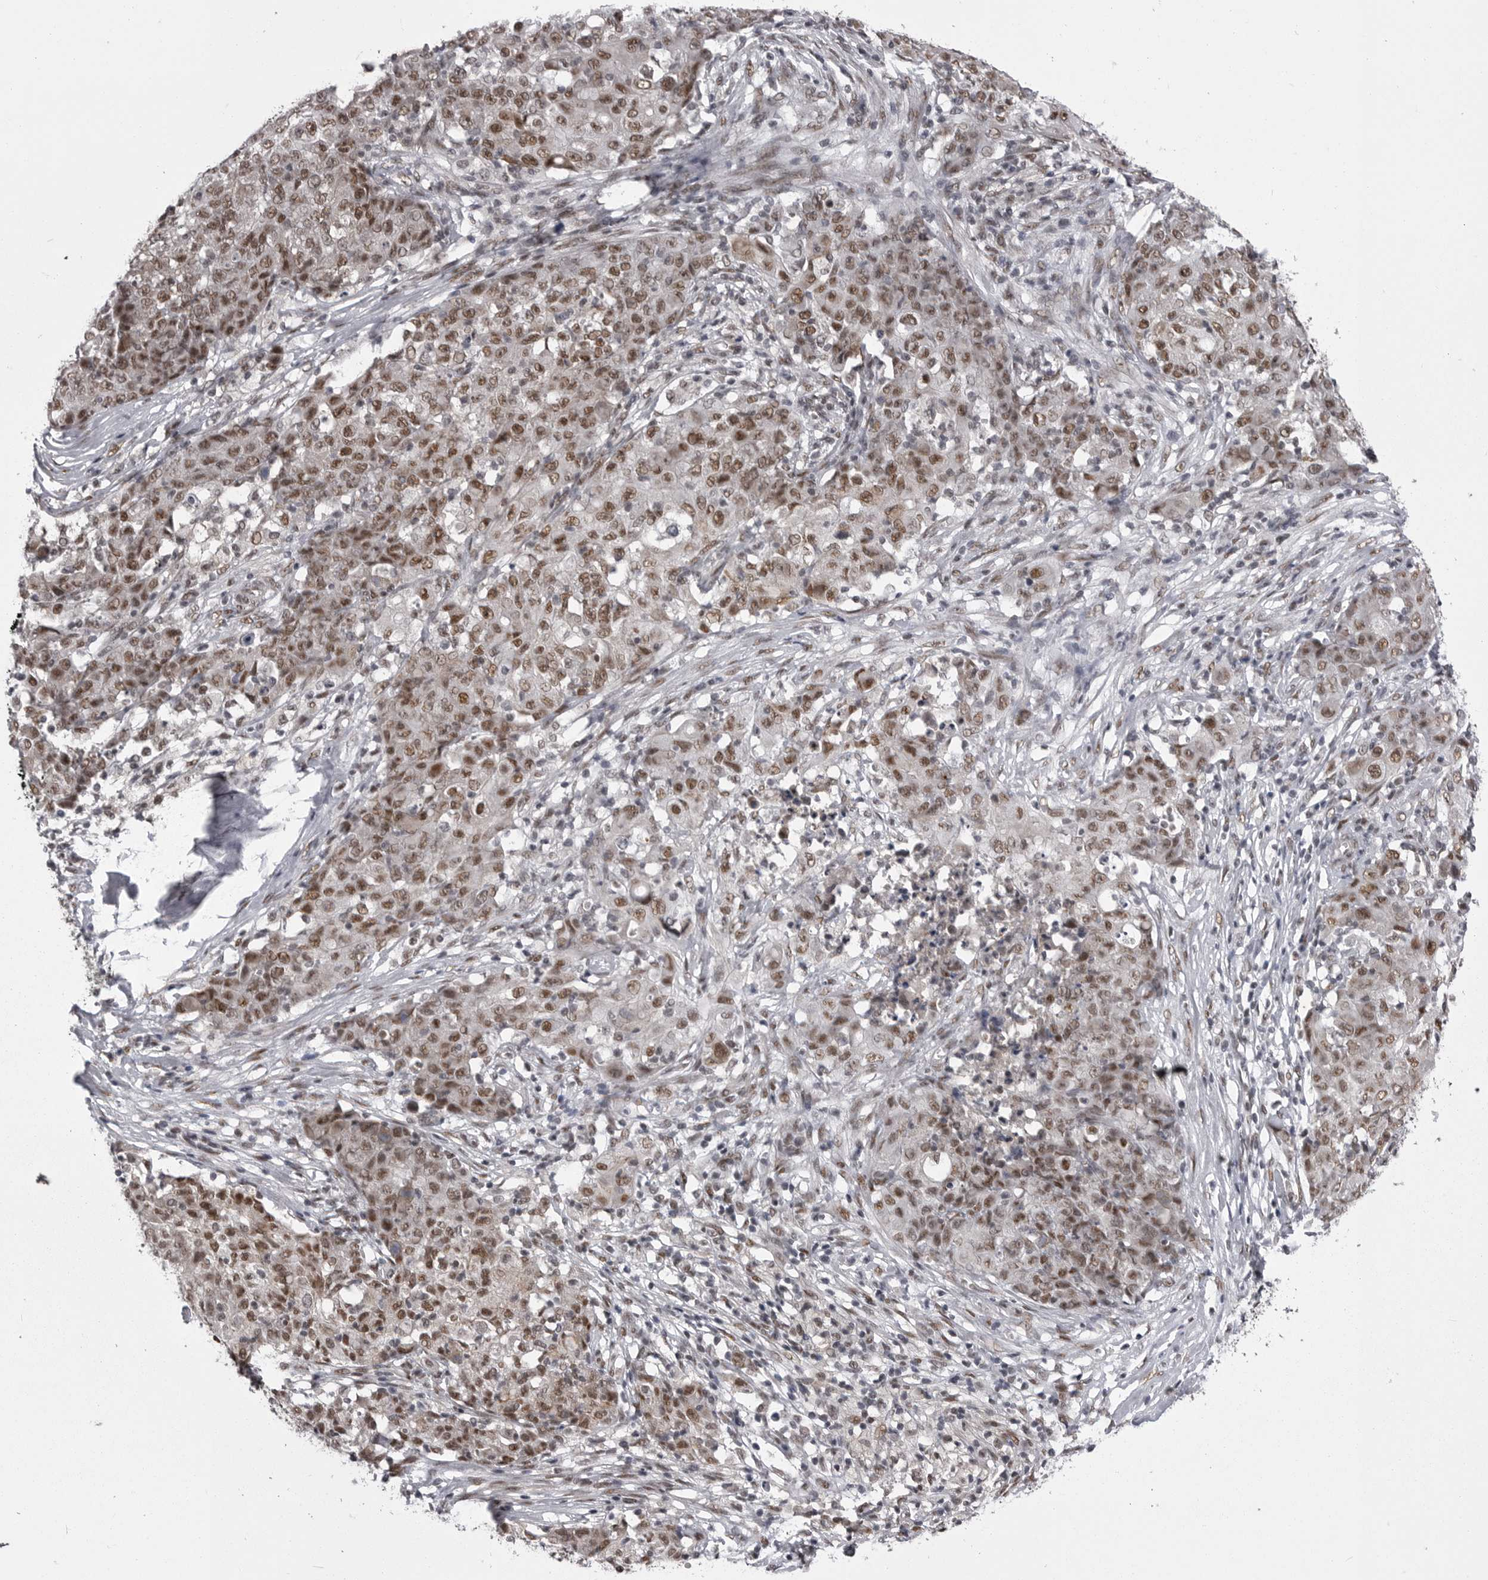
{"staining": {"intensity": "moderate", "quantity": ">75%", "location": "nuclear"}, "tissue": "ovarian cancer", "cell_type": "Tumor cells", "image_type": "cancer", "snomed": [{"axis": "morphology", "description": "Carcinoma, endometroid"}, {"axis": "topography", "description": "Ovary"}], "caption": "Ovarian cancer stained with immunohistochemistry (IHC) exhibits moderate nuclear positivity in about >75% of tumor cells.", "gene": "MEPCE", "patient": {"sex": "female", "age": 42}}